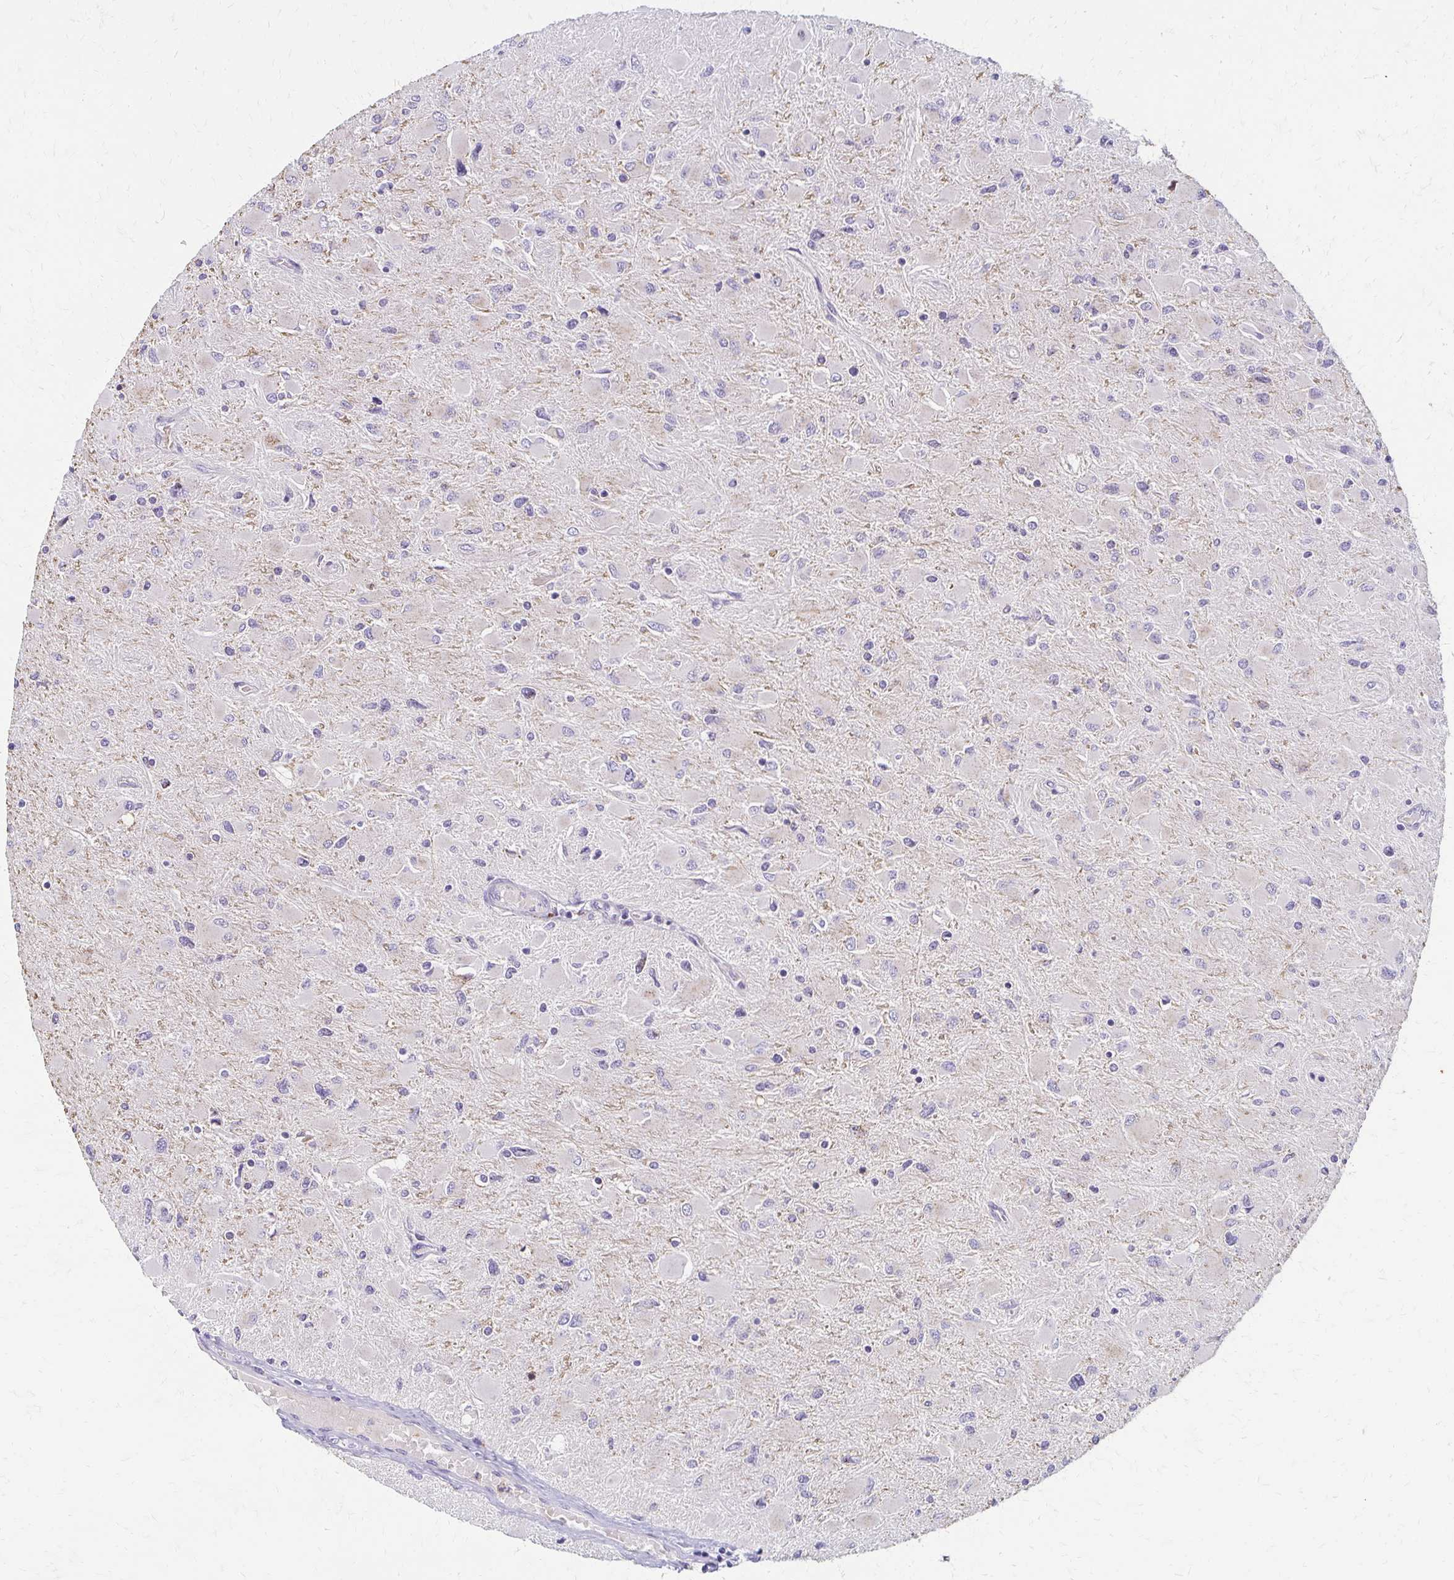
{"staining": {"intensity": "negative", "quantity": "none", "location": "none"}, "tissue": "glioma", "cell_type": "Tumor cells", "image_type": "cancer", "snomed": [{"axis": "morphology", "description": "Glioma, malignant, High grade"}, {"axis": "topography", "description": "Cerebral cortex"}], "caption": "Immunohistochemical staining of malignant glioma (high-grade) reveals no significant positivity in tumor cells.", "gene": "BBS12", "patient": {"sex": "female", "age": 36}}